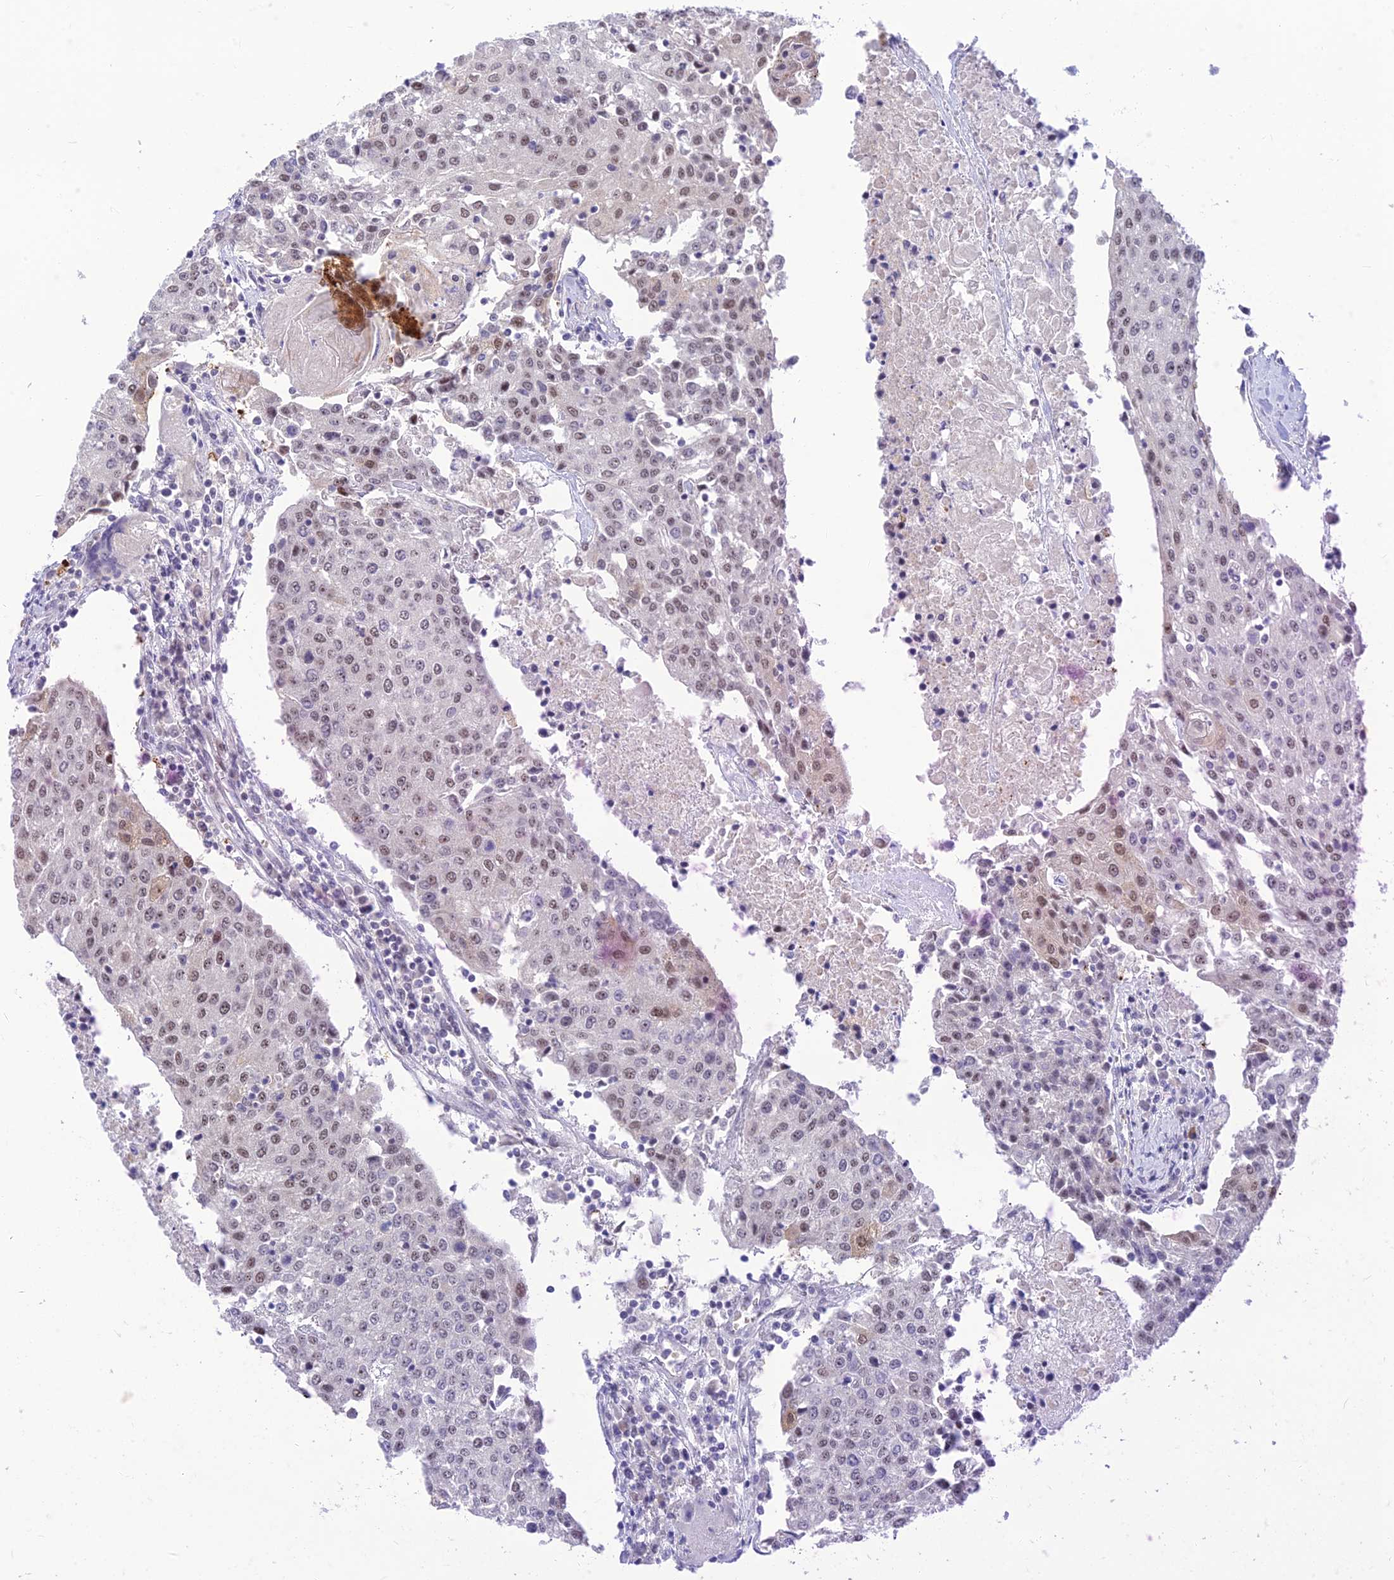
{"staining": {"intensity": "weak", "quantity": "25%-75%", "location": "nuclear"}, "tissue": "urothelial cancer", "cell_type": "Tumor cells", "image_type": "cancer", "snomed": [{"axis": "morphology", "description": "Urothelial carcinoma, High grade"}, {"axis": "topography", "description": "Urinary bladder"}], "caption": "IHC image of neoplastic tissue: high-grade urothelial carcinoma stained using IHC reveals low levels of weak protein expression localized specifically in the nuclear of tumor cells, appearing as a nuclear brown color.", "gene": "ASPDH", "patient": {"sex": "female", "age": 85}}